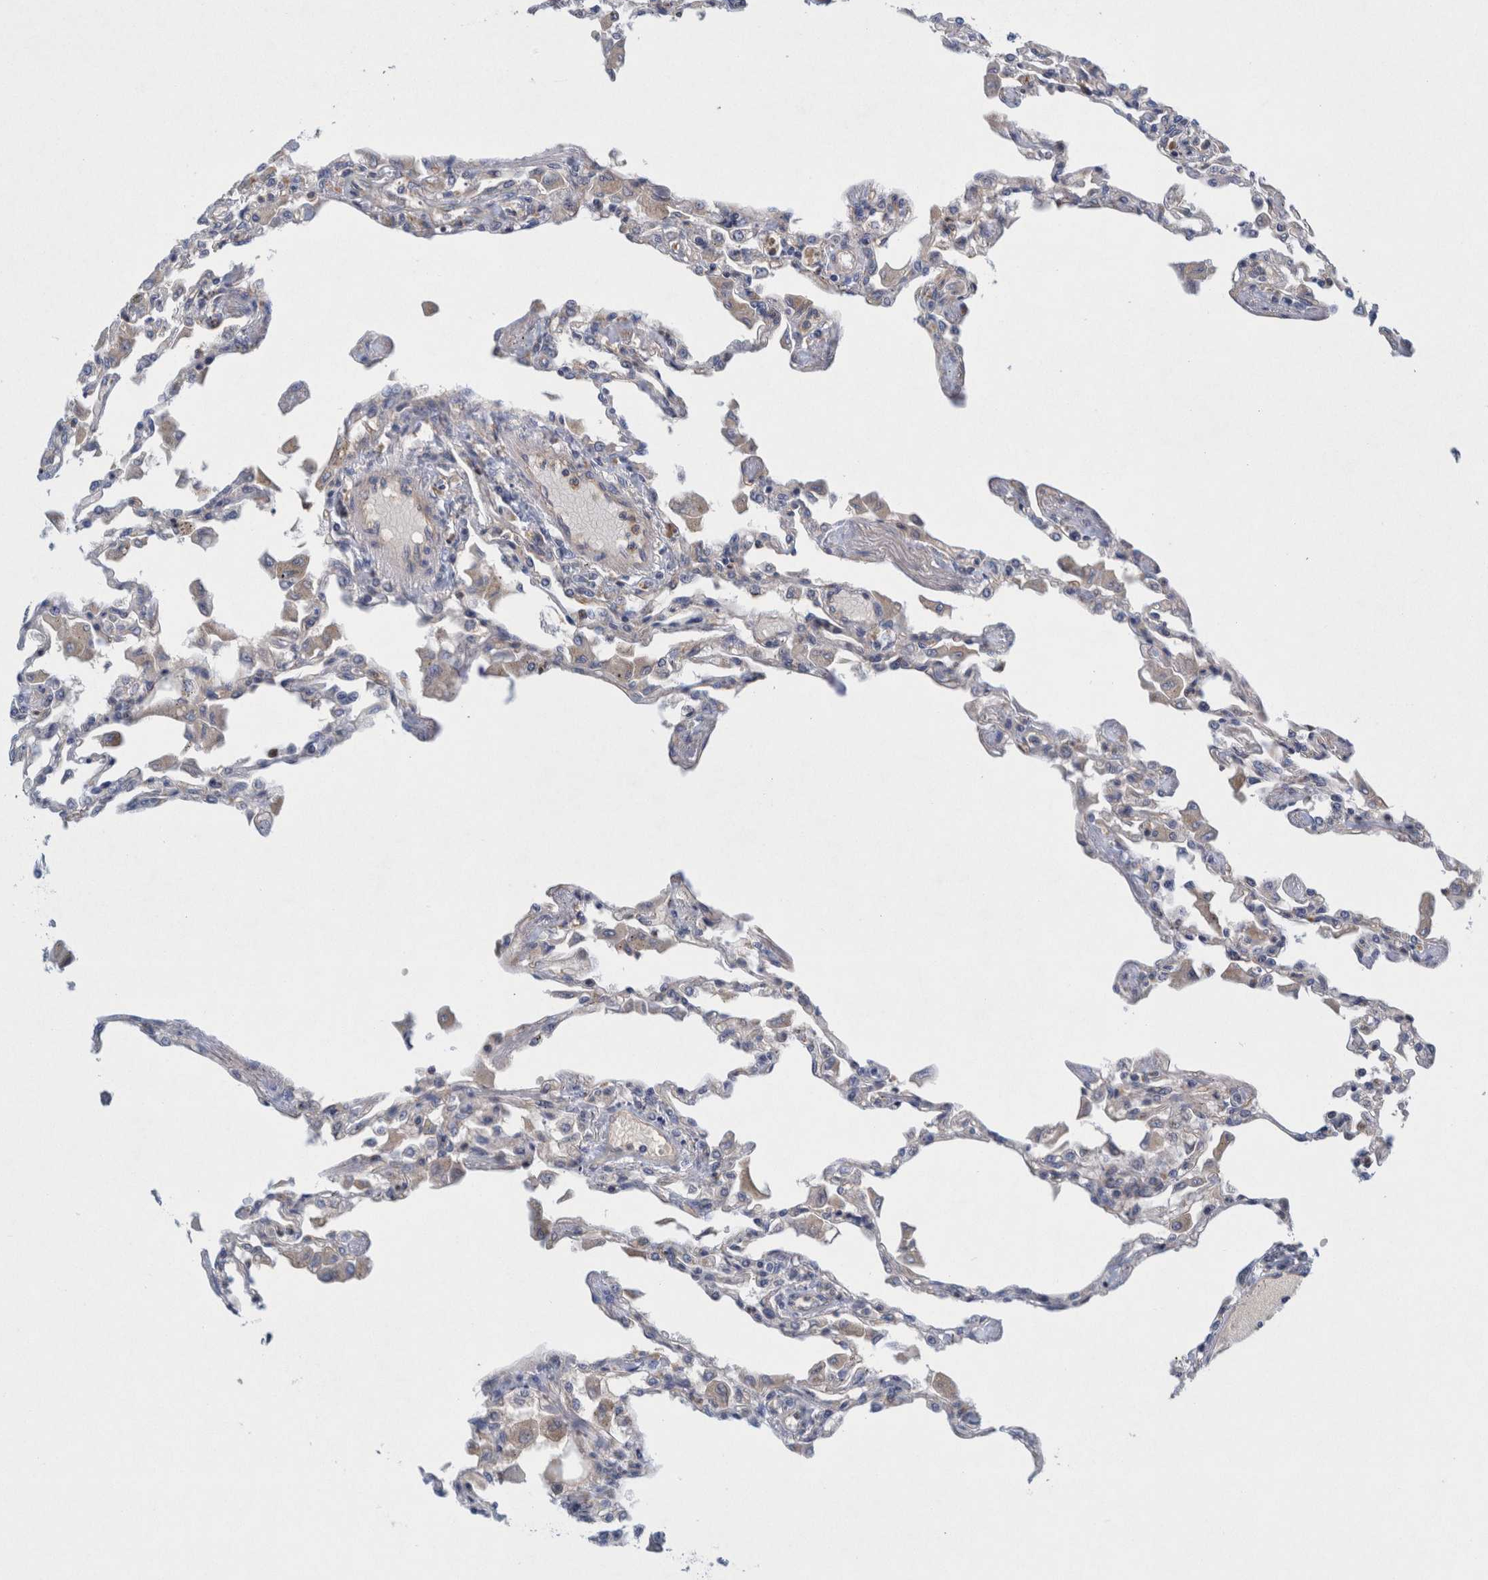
{"staining": {"intensity": "weak", "quantity": "<25%", "location": "cytoplasmic/membranous"}, "tissue": "lung", "cell_type": "Alveolar cells", "image_type": "normal", "snomed": [{"axis": "morphology", "description": "Normal tissue, NOS"}, {"axis": "topography", "description": "Bronchus"}, {"axis": "topography", "description": "Lung"}], "caption": "Immunohistochemistry image of normal lung: lung stained with DAB (3,3'-diaminobenzidine) reveals no significant protein staining in alveolar cells.", "gene": "ZNF324B", "patient": {"sex": "female", "age": 49}}